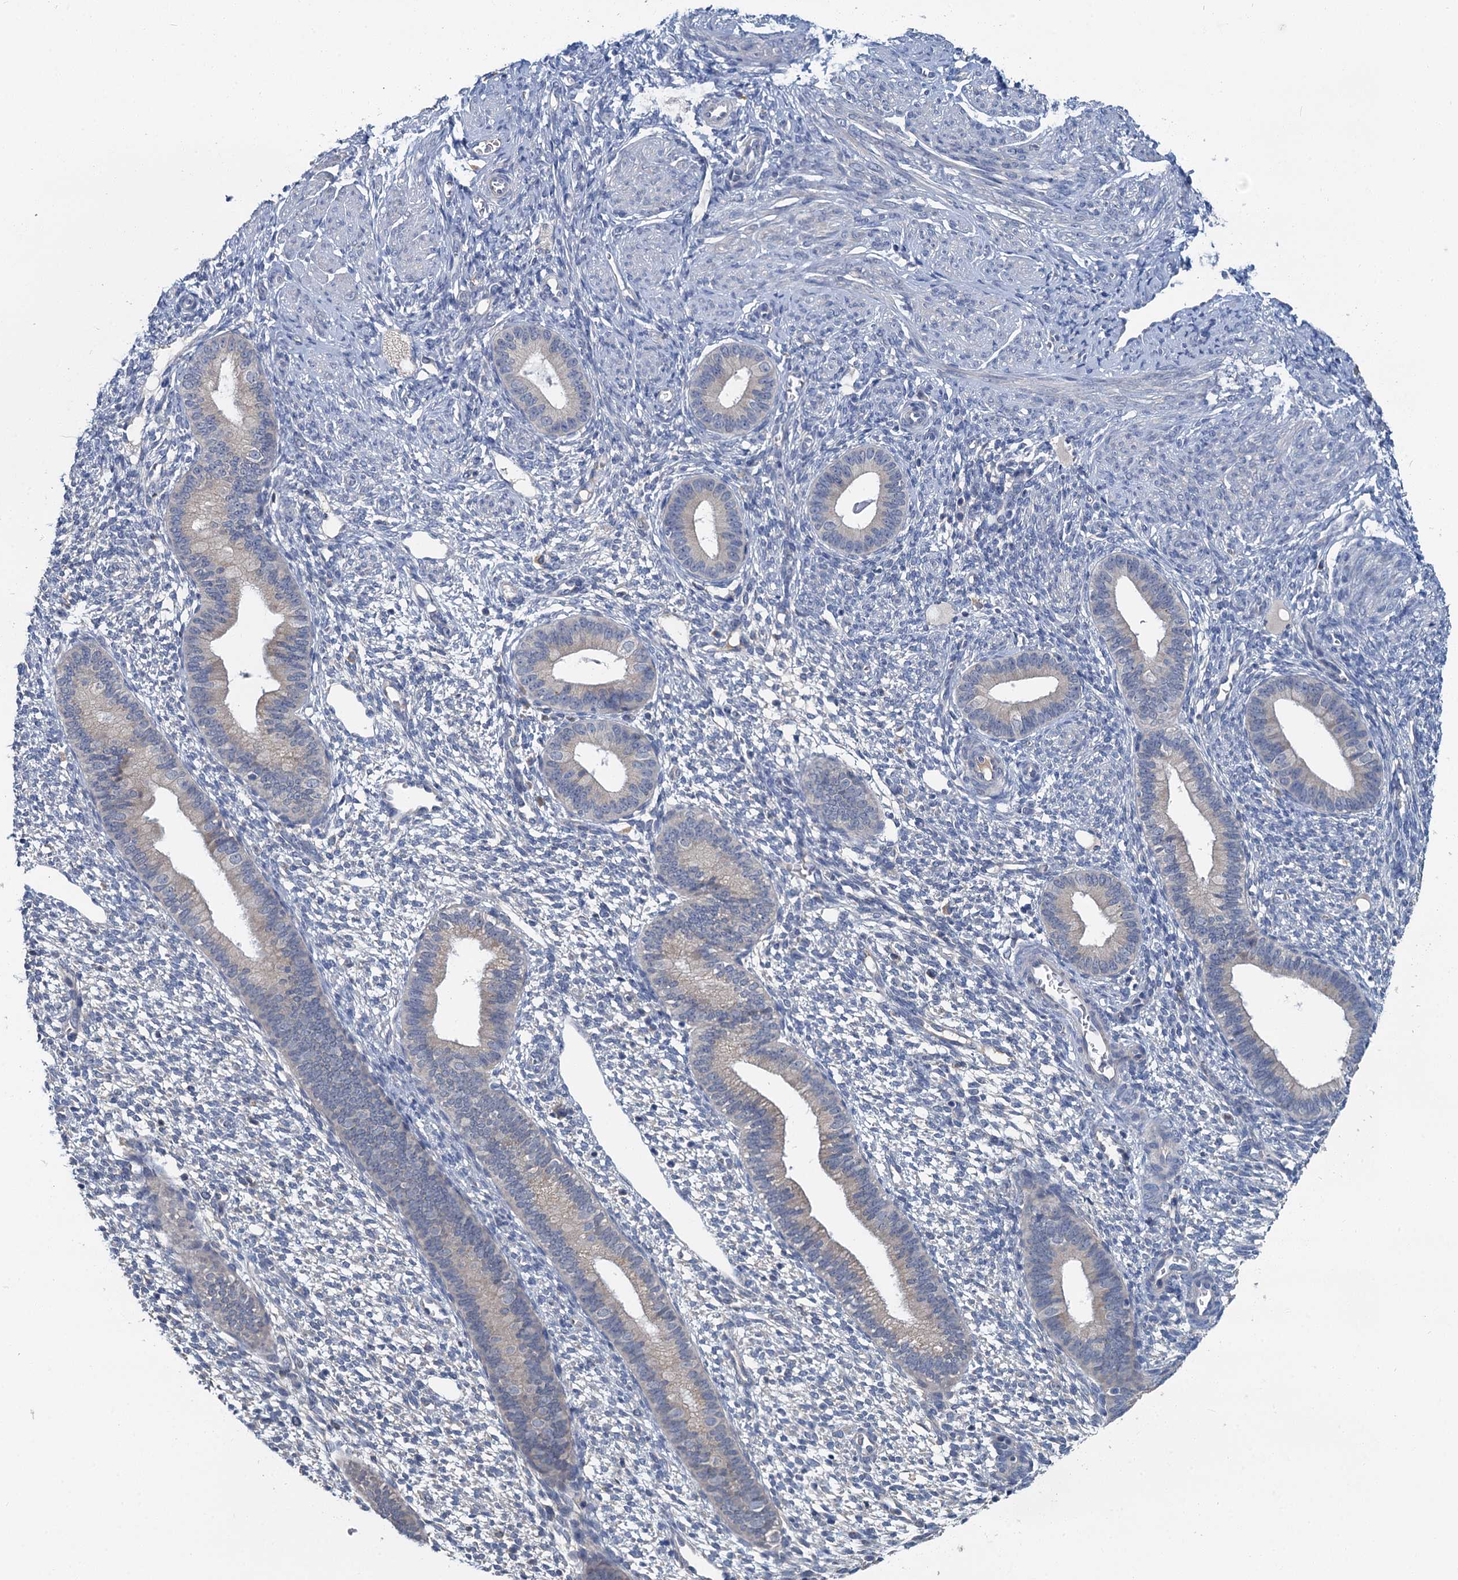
{"staining": {"intensity": "negative", "quantity": "none", "location": "none"}, "tissue": "endometrium", "cell_type": "Cells in endometrial stroma", "image_type": "normal", "snomed": [{"axis": "morphology", "description": "Normal tissue, NOS"}, {"axis": "topography", "description": "Endometrium"}], "caption": "IHC photomicrograph of unremarkable endometrium: human endometrium stained with DAB (3,3'-diaminobenzidine) displays no significant protein staining in cells in endometrial stroma.", "gene": "SPINK9", "patient": {"sex": "female", "age": 46}}